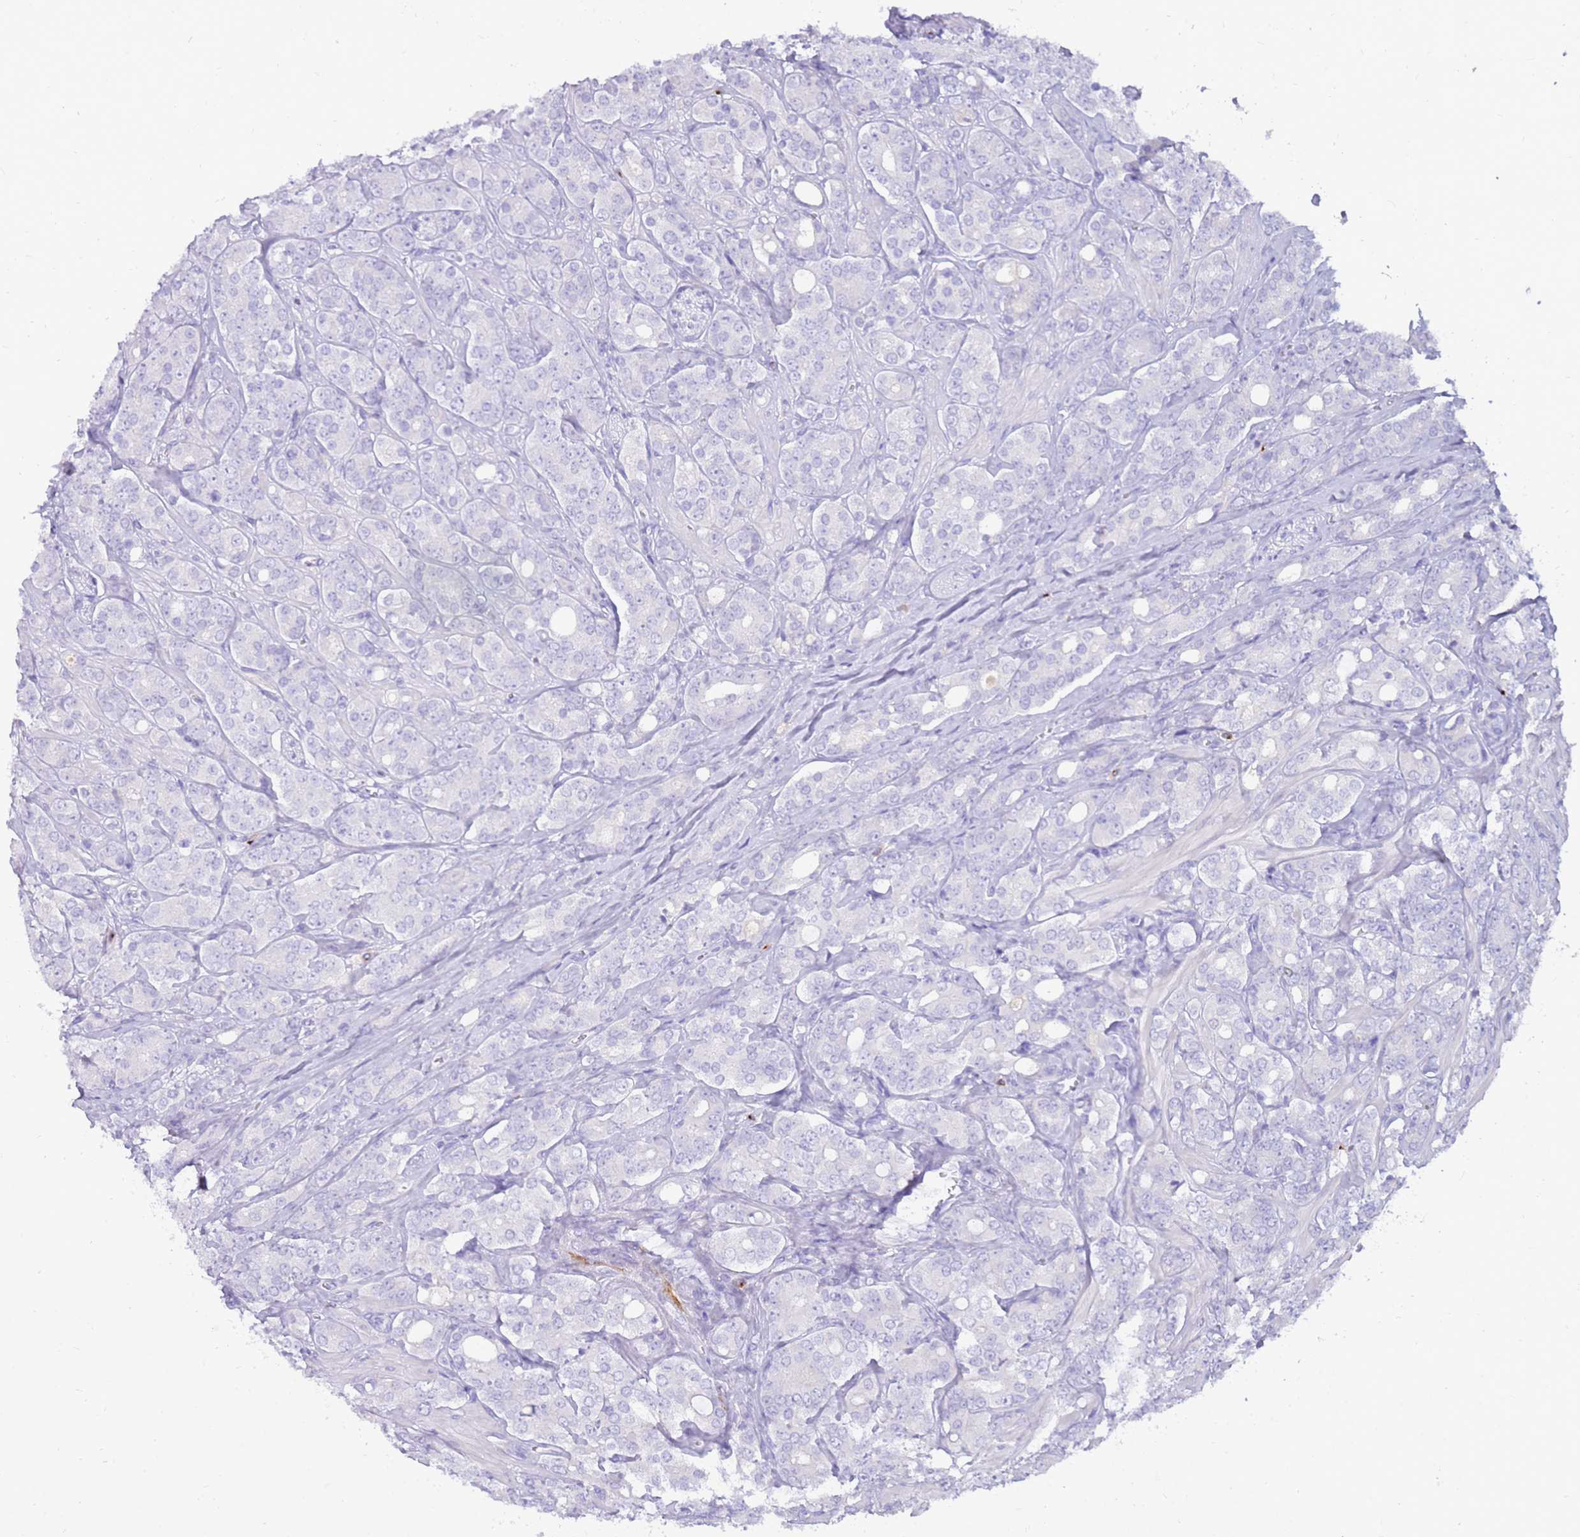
{"staining": {"intensity": "negative", "quantity": "none", "location": "none"}, "tissue": "prostate cancer", "cell_type": "Tumor cells", "image_type": "cancer", "snomed": [{"axis": "morphology", "description": "Adenocarcinoma, High grade"}, {"axis": "topography", "description": "Prostate"}], "caption": "IHC micrograph of neoplastic tissue: human high-grade adenocarcinoma (prostate) stained with DAB reveals no significant protein expression in tumor cells.", "gene": "EVPLL", "patient": {"sex": "male", "age": 62}}